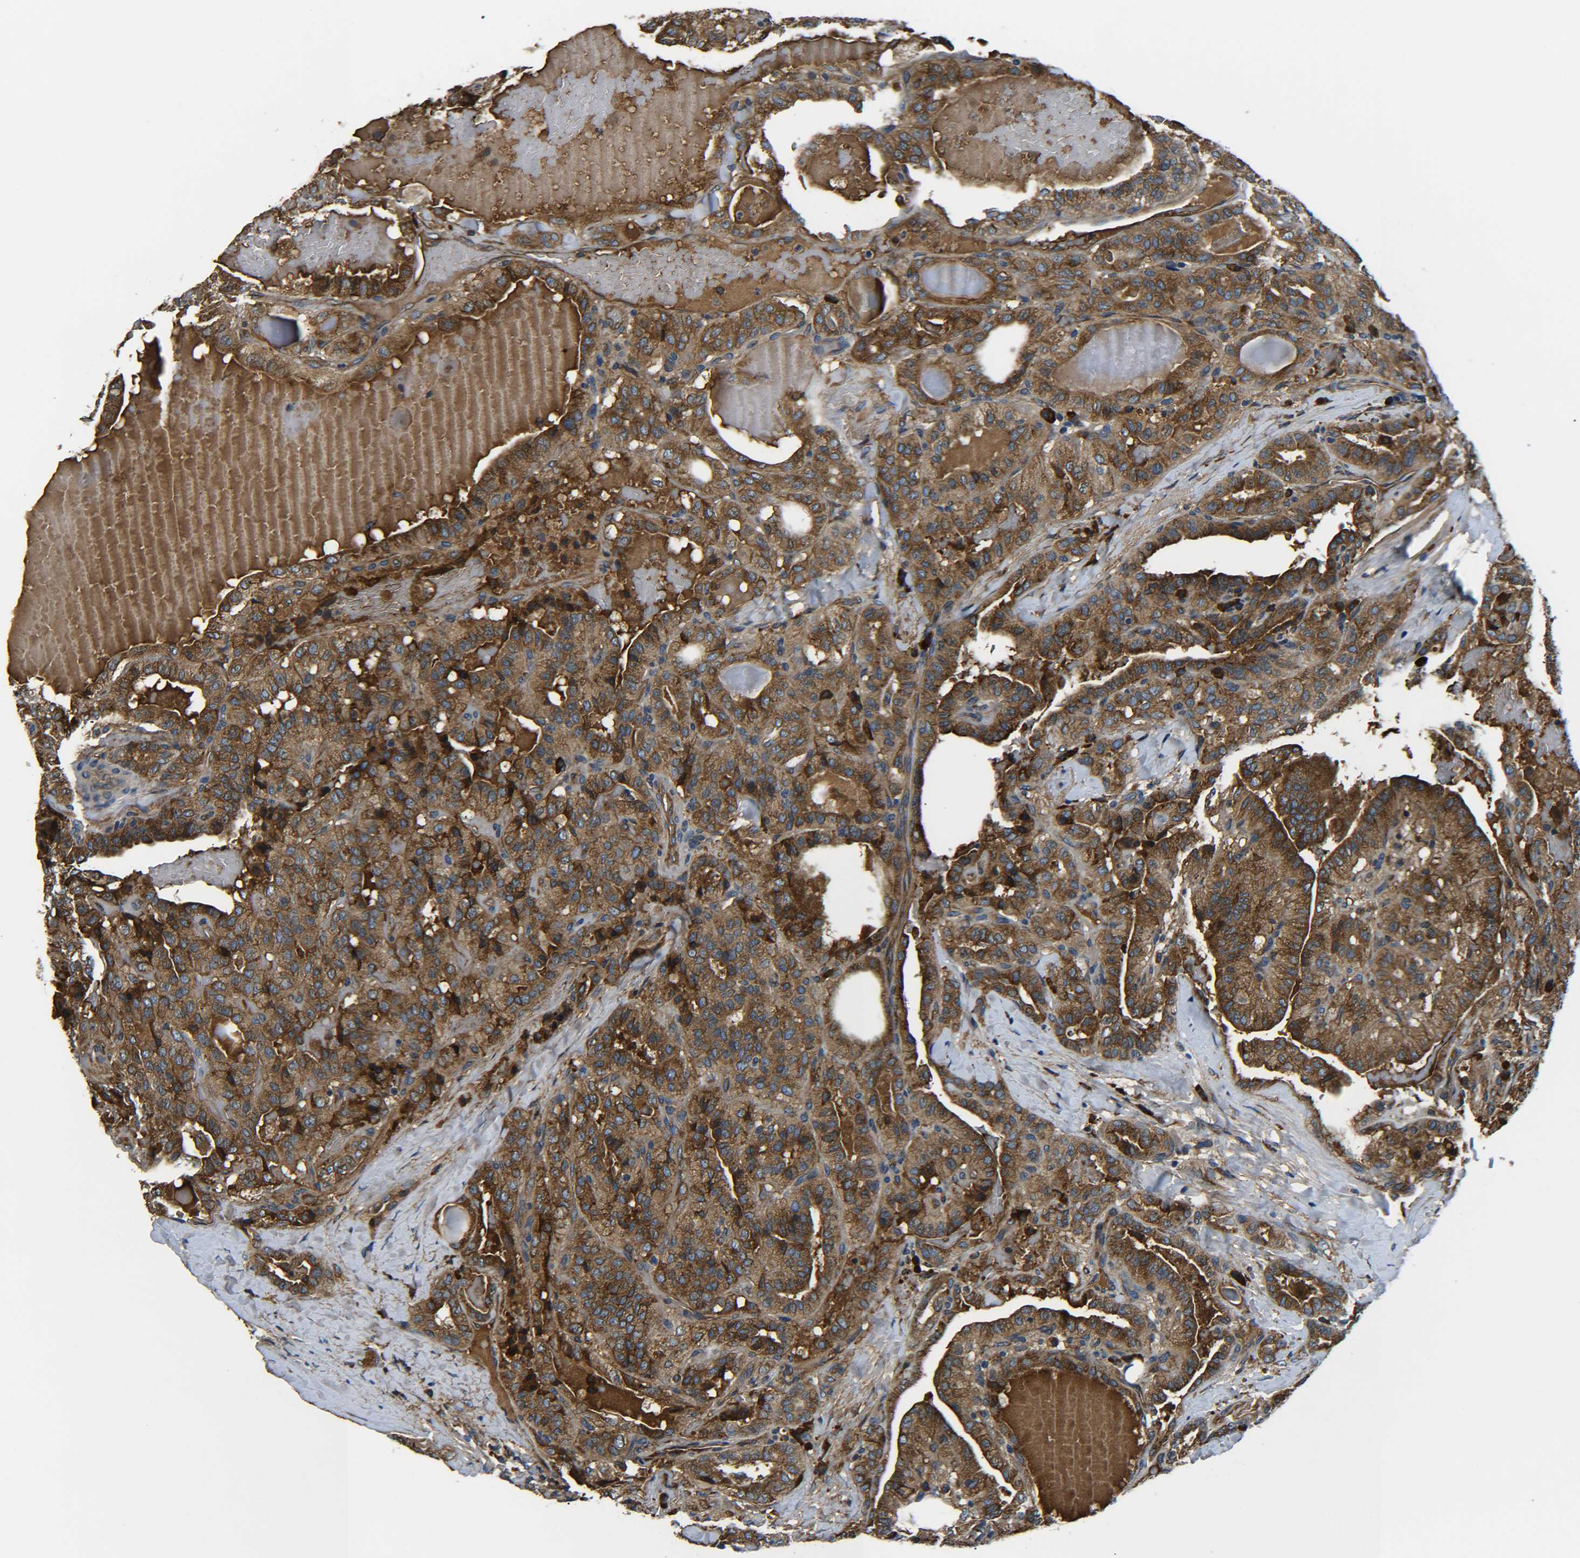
{"staining": {"intensity": "strong", "quantity": ">75%", "location": "cytoplasmic/membranous"}, "tissue": "thyroid cancer", "cell_type": "Tumor cells", "image_type": "cancer", "snomed": [{"axis": "morphology", "description": "Papillary adenocarcinoma, NOS"}, {"axis": "topography", "description": "Thyroid gland"}], "caption": "The histopathology image demonstrates immunohistochemical staining of thyroid cancer (papillary adenocarcinoma). There is strong cytoplasmic/membranous positivity is present in approximately >75% of tumor cells. The protein is stained brown, and the nuclei are stained in blue (DAB (3,3'-diaminobenzidine) IHC with brightfield microscopy, high magnification).", "gene": "PREB", "patient": {"sex": "male", "age": 77}}